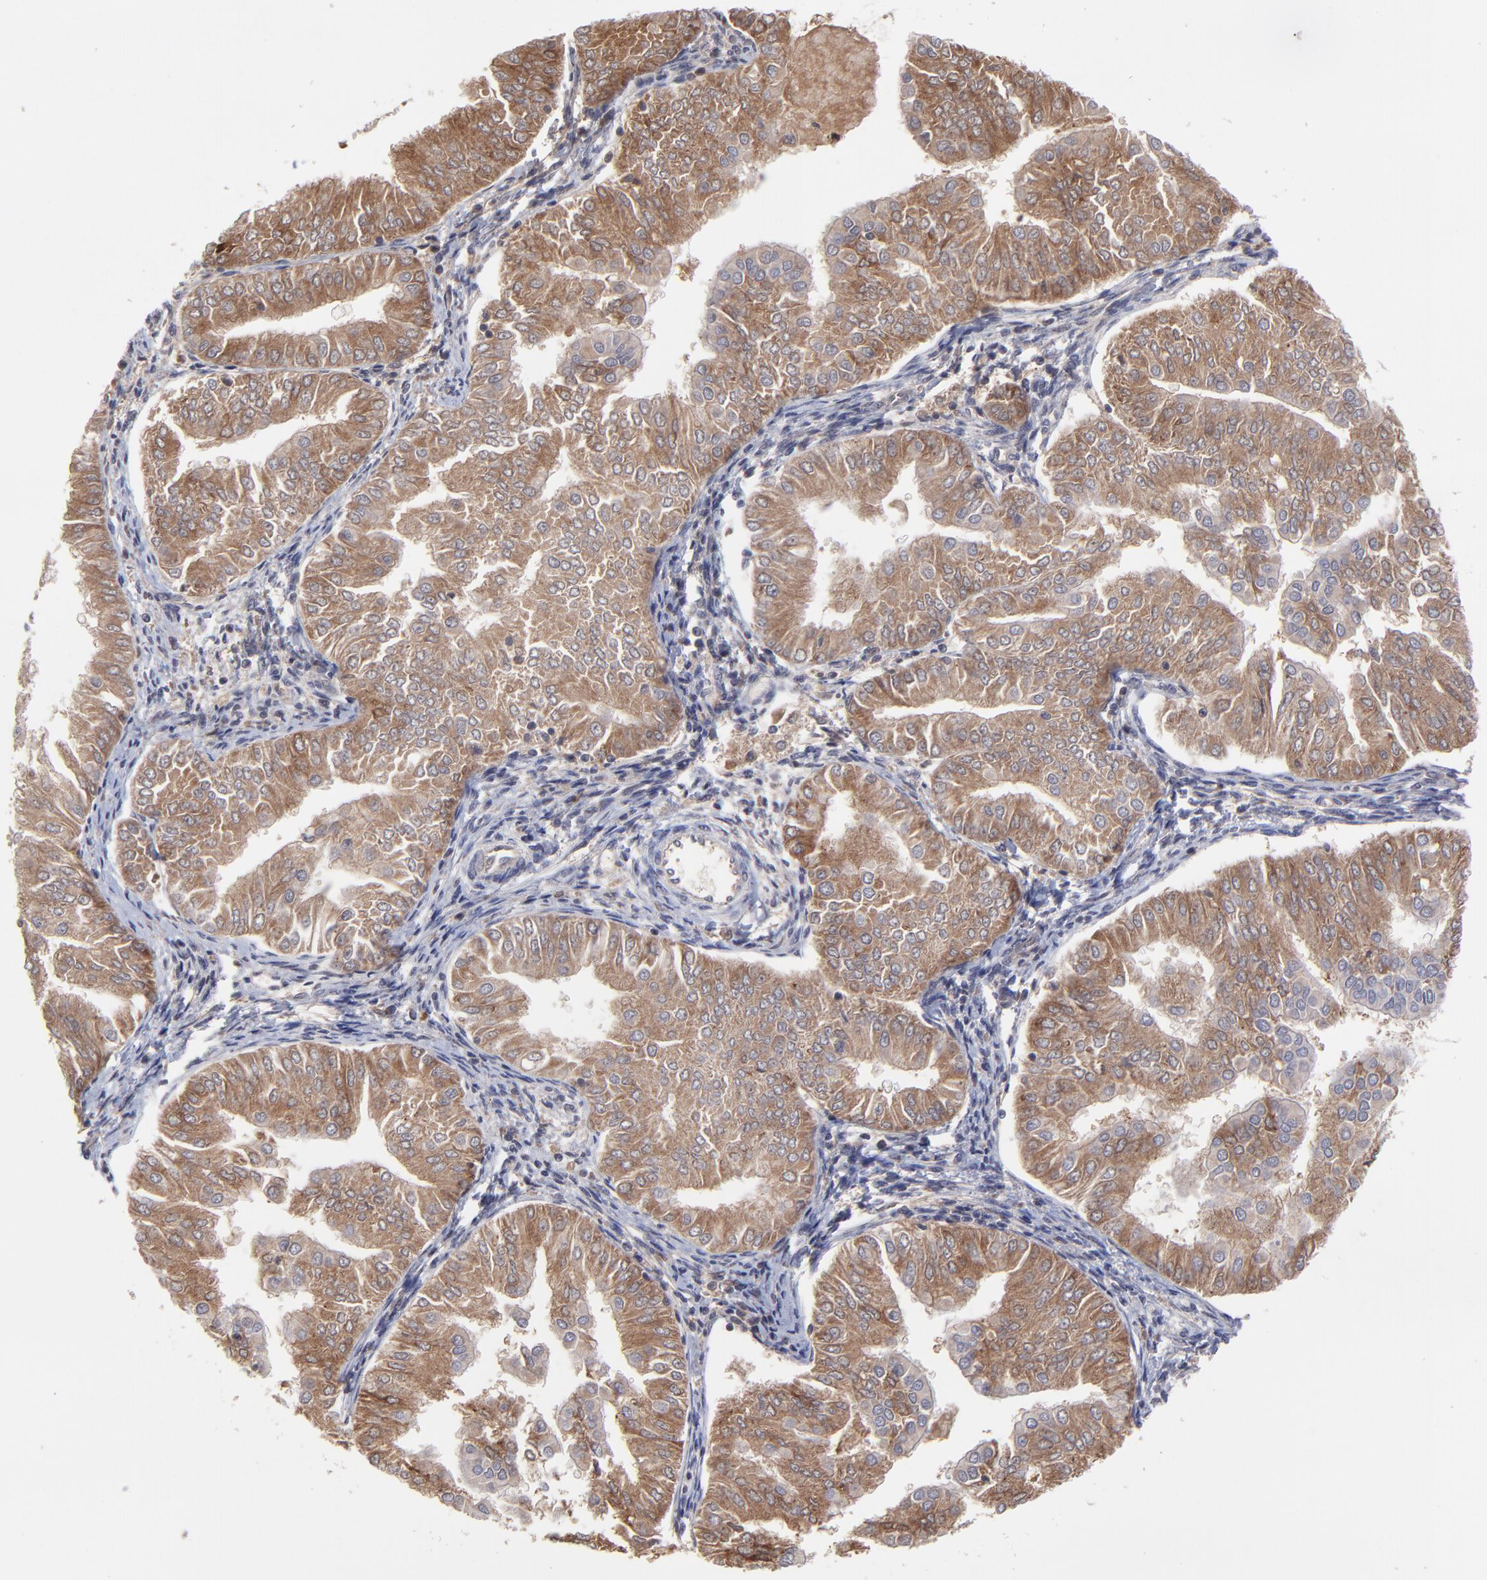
{"staining": {"intensity": "moderate", "quantity": ">75%", "location": "nuclear"}, "tissue": "endometrial cancer", "cell_type": "Tumor cells", "image_type": "cancer", "snomed": [{"axis": "morphology", "description": "Adenocarcinoma, NOS"}, {"axis": "topography", "description": "Endometrium"}], "caption": "This micrograph demonstrates endometrial cancer stained with IHC to label a protein in brown. The nuclear of tumor cells show moderate positivity for the protein. Nuclei are counter-stained blue.", "gene": "UBE2L6", "patient": {"sex": "female", "age": 53}}